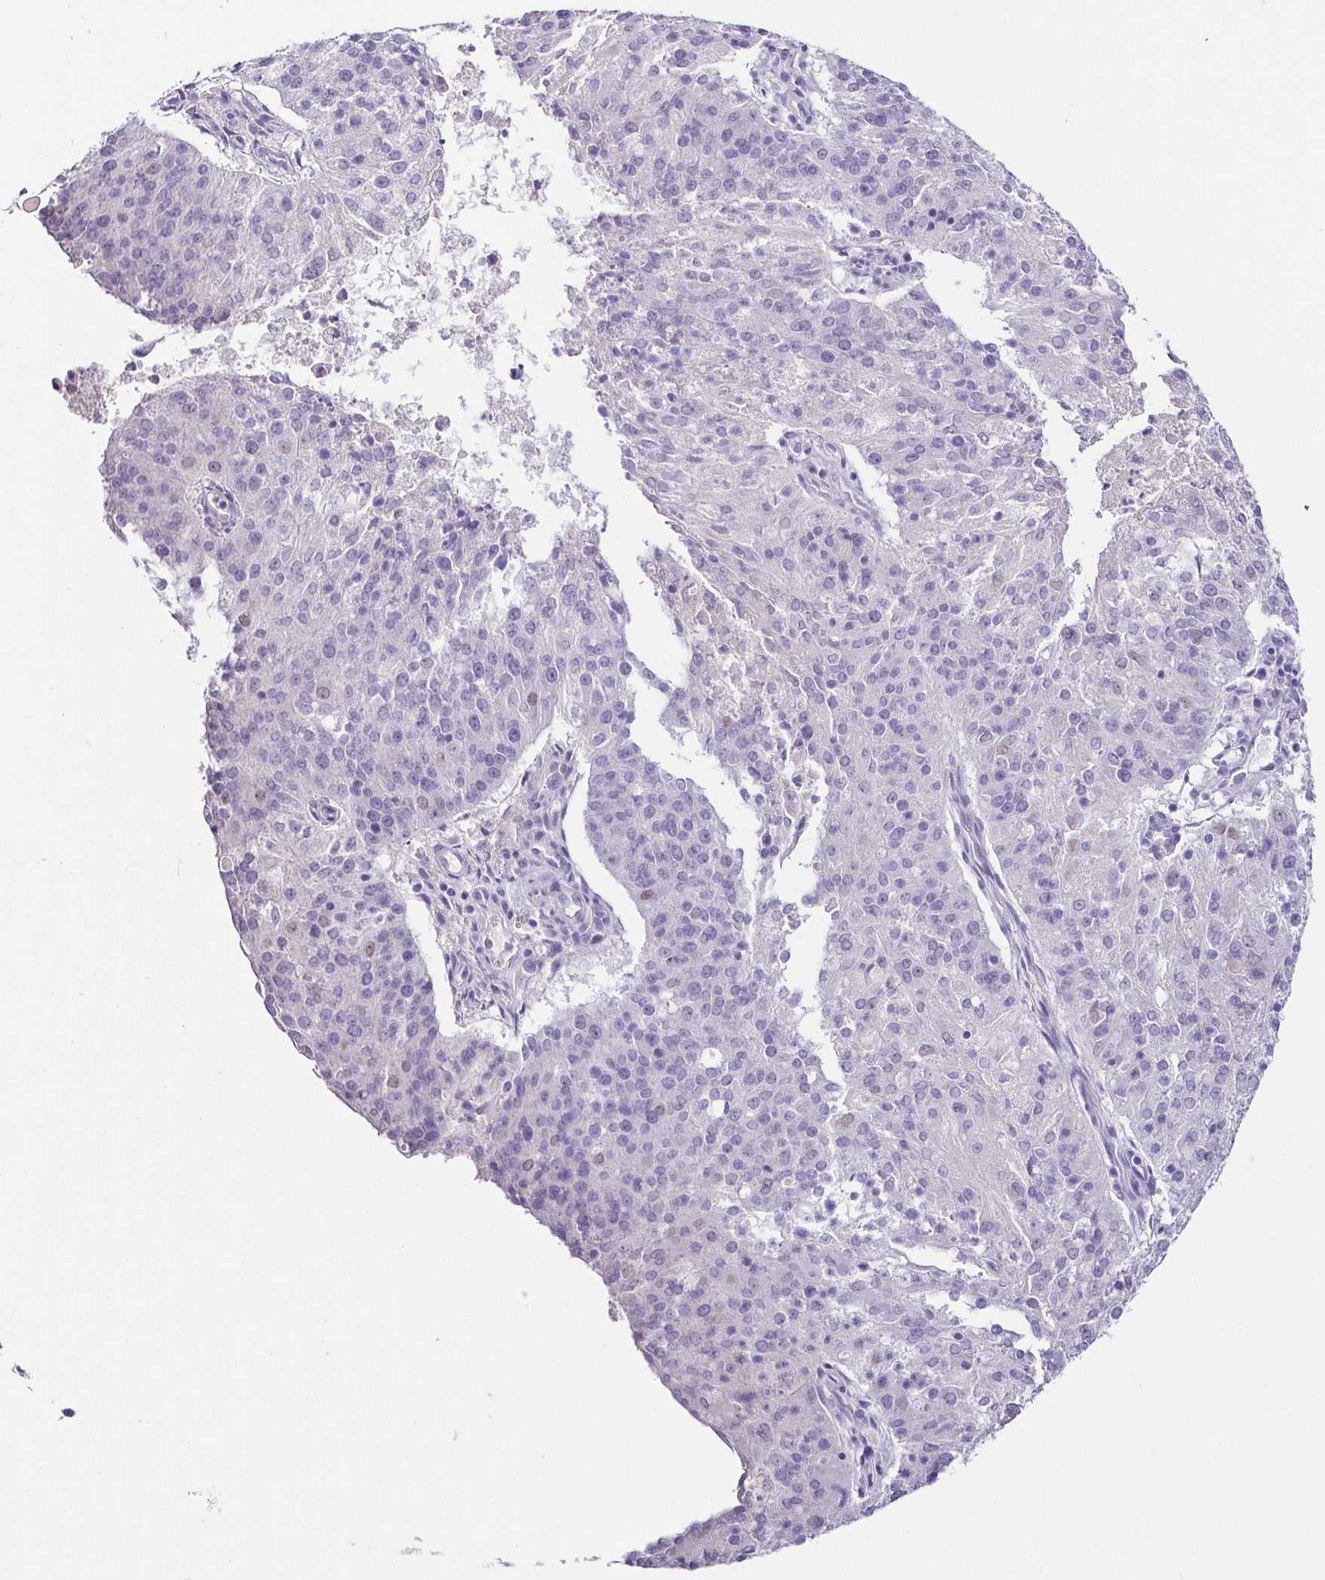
{"staining": {"intensity": "negative", "quantity": "none", "location": "none"}, "tissue": "endometrial cancer", "cell_type": "Tumor cells", "image_type": "cancer", "snomed": [{"axis": "morphology", "description": "Adenocarcinoma, NOS"}, {"axis": "topography", "description": "Endometrium"}], "caption": "Tumor cells are negative for protein expression in human endometrial cancer (adenocarcinoma). (Stains: DAB immunohistochemistry (IHC) with hematoxylin counter stain, Microscopy: brightfield microscopy at high magnification).", "gene": "TP73", "patient": {"sex": "female", "age": 82}}